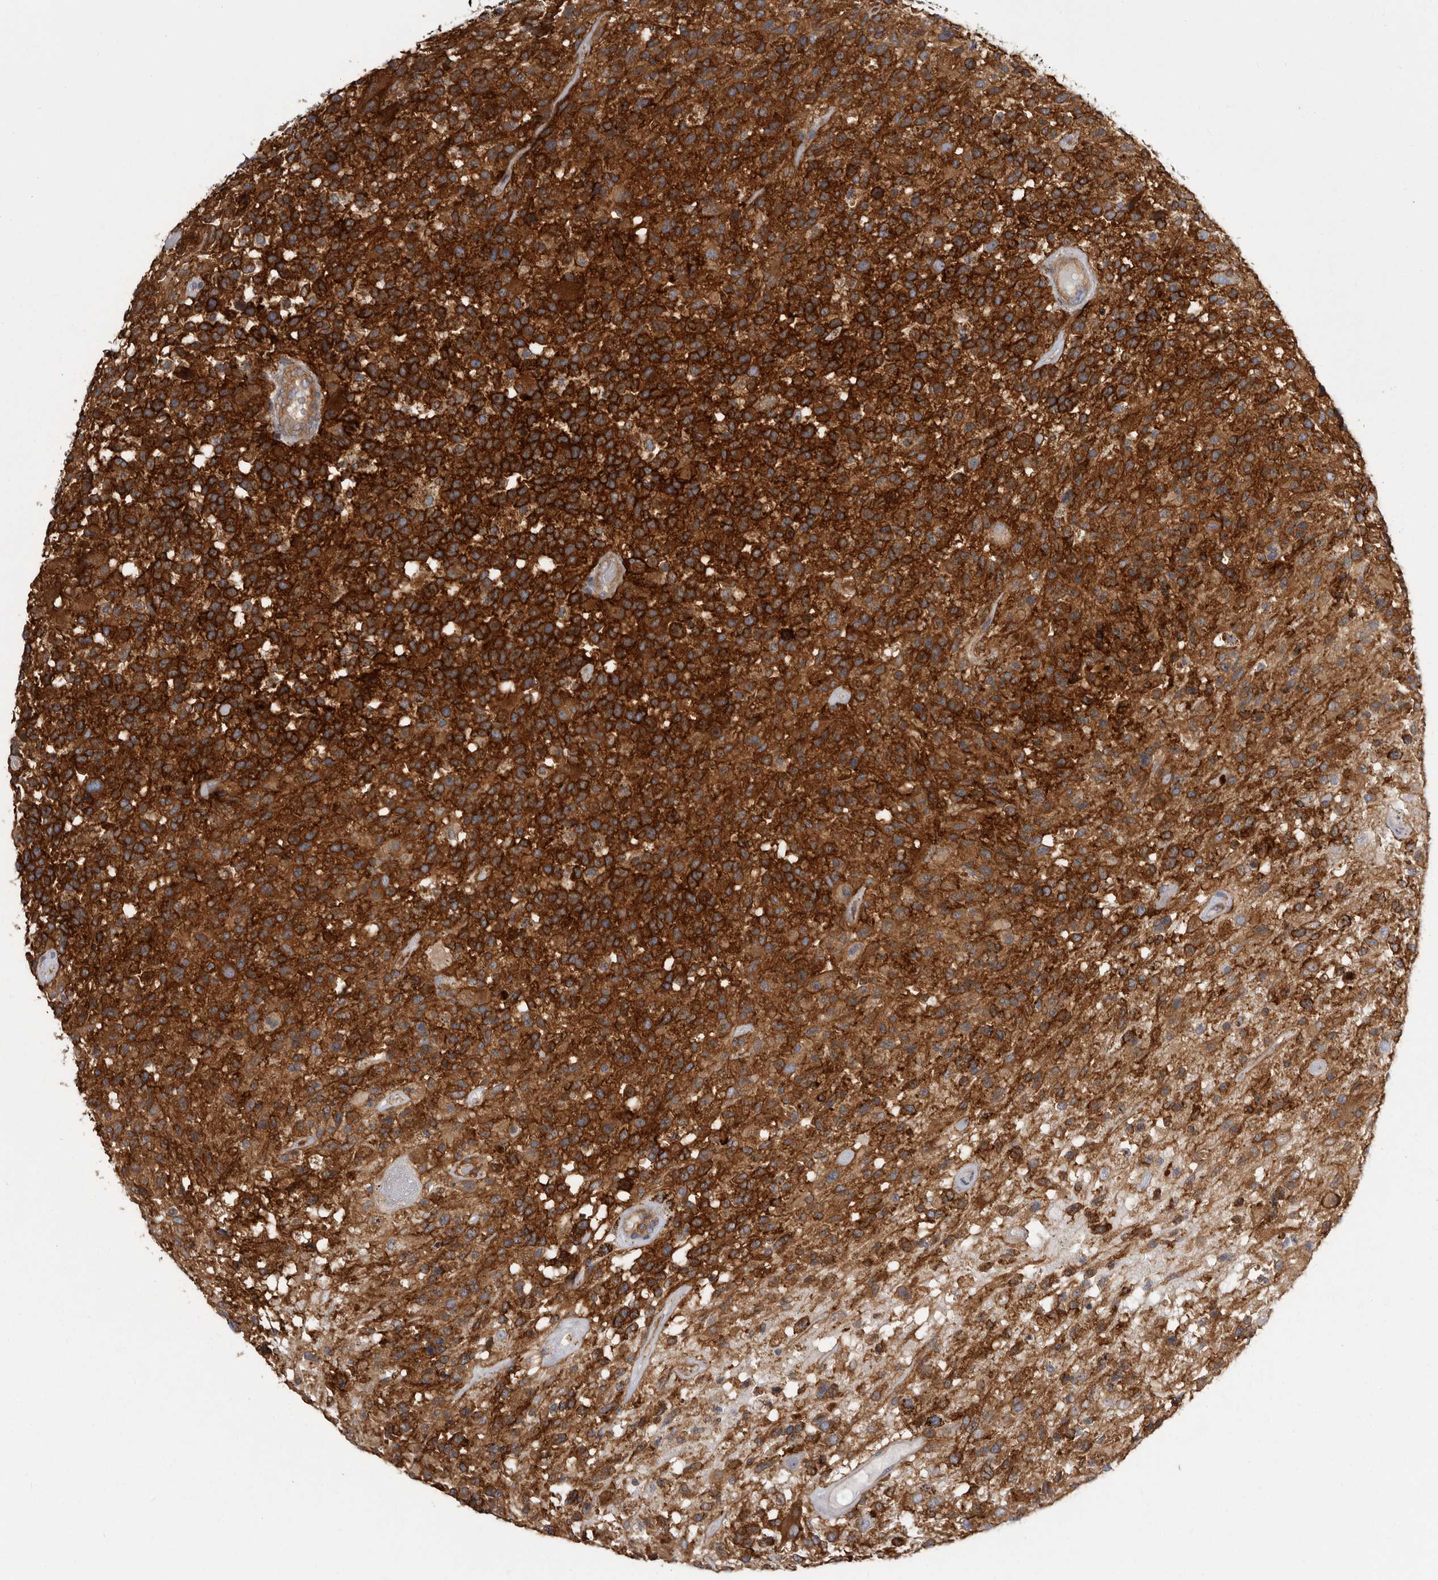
{"staining": {"intensity": "strong", "quantity": ">75%", "location": "cytoplasmic/membranous"}, "tissue": "glioma", "cell_type": "Tumor cells", "image_type": "cancer", "snomed": [{"axis": "morphology", "description": "Glioma, malignant, High grade"}, {"axis": "morphology", "description": "Glioblastoma, NOS"}, {"axis": "topography", "description": "Brain"}], "caption": "Glioblastoma was stained to show a protein in brown. There is high levels of strong cytoplasmic/membranous staining in approximately >75% of tumor cells.", "gene": "ENAH", "patient": {"sex": "male", "age": 60}}